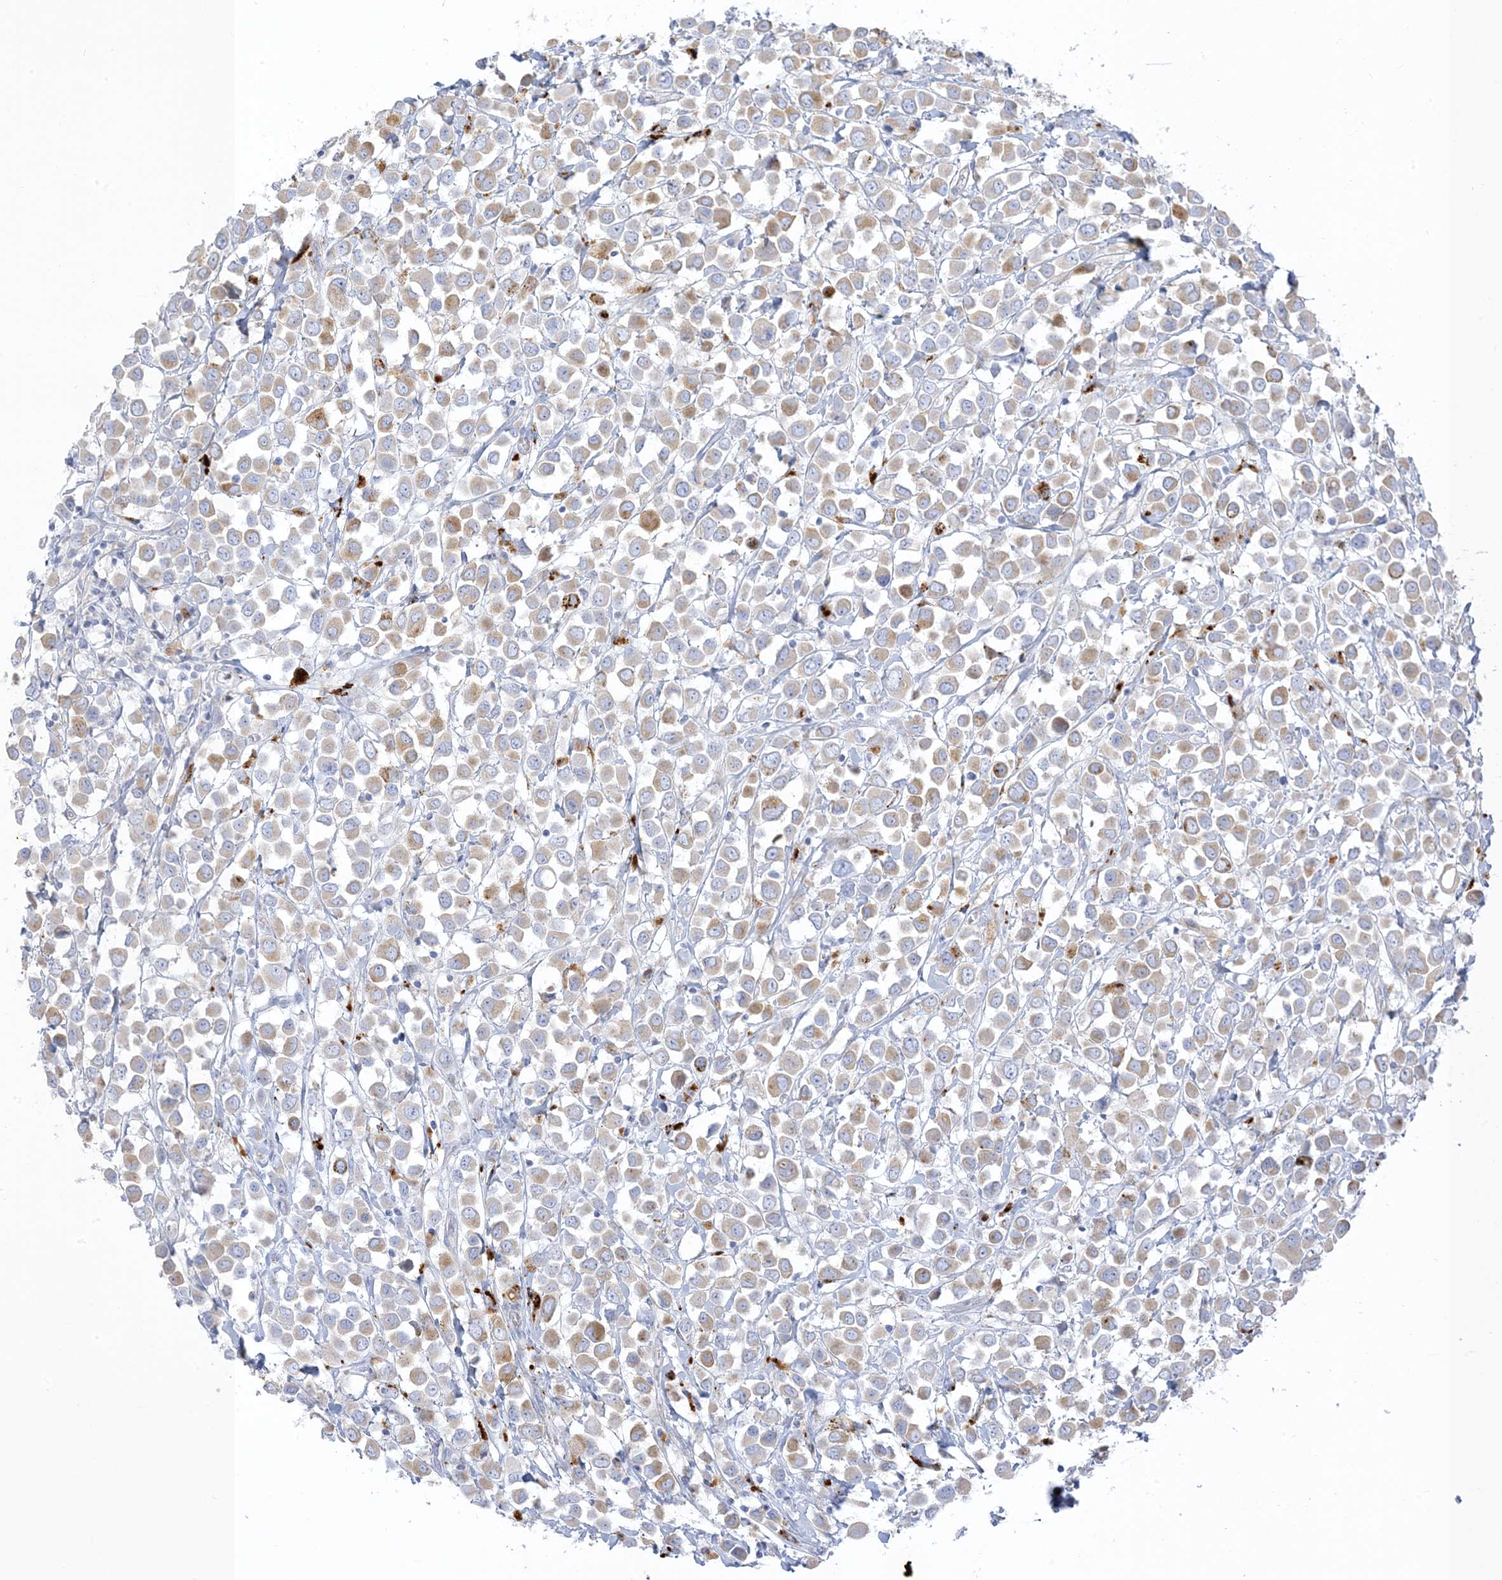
{"staining": {"intensity": "moderate", "quantity": "25%-75%", "location": "cytoplasmic/membranous"}, "tissue": "breast cancer", "cell_type": "Tumor cells", "image_type": "cancer", "snomed": [{"axis": "morphology", "description": "Duct carcinoma"}, {"axis": "topography", "description": "Breast"}], "caption": "Tumor cells reveal moderate cytoplasmic/membranous expression in approximately 25%-75% of cells in breast invasive ductal carcinoma.", "gene": "XIRP2", "patient": {"sex": "female", "age": 61}}